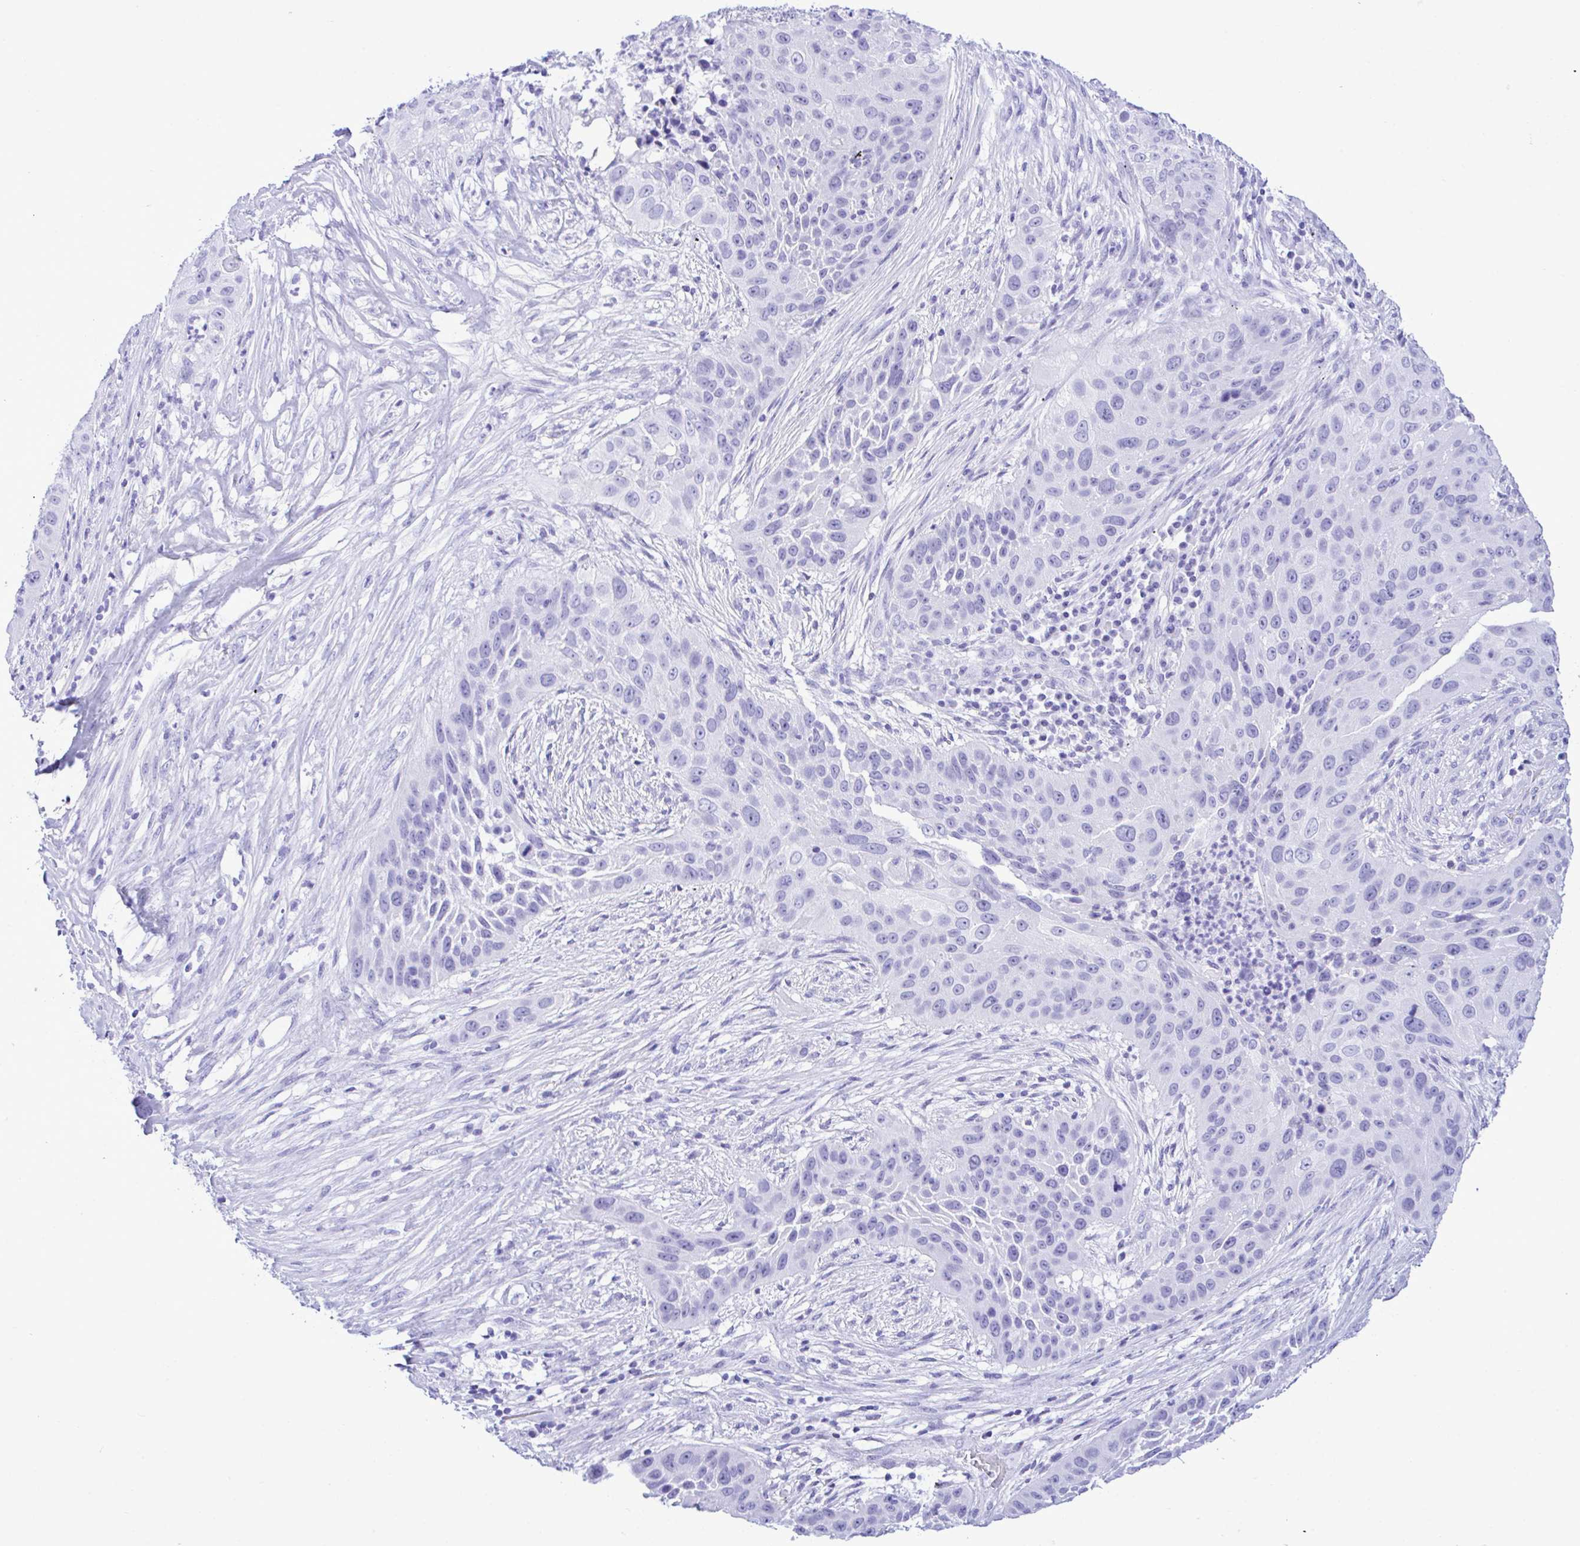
{"staining": {"intensity": "negative", "quantity": "none", "location": "none"}, "tissue": "lung cancer", "cell_type": "Tumor cells", "image_type": "cancer", "snomed": [{"axis": "morphology", "description": "Squamous cell carcinoma, NOS"}, {"axis": "topography", "description": "Lung"}], "caption": "Tumor cells are negative for protein expression in human lung cancer. The staining was performed using DAB to visualize the protein expression in brown, while the nuclei were stained in blue with hematoxylin (Magnification: 20x).", "gene": "SELENOV", "patient": {"sex": "male", "age": 63}}